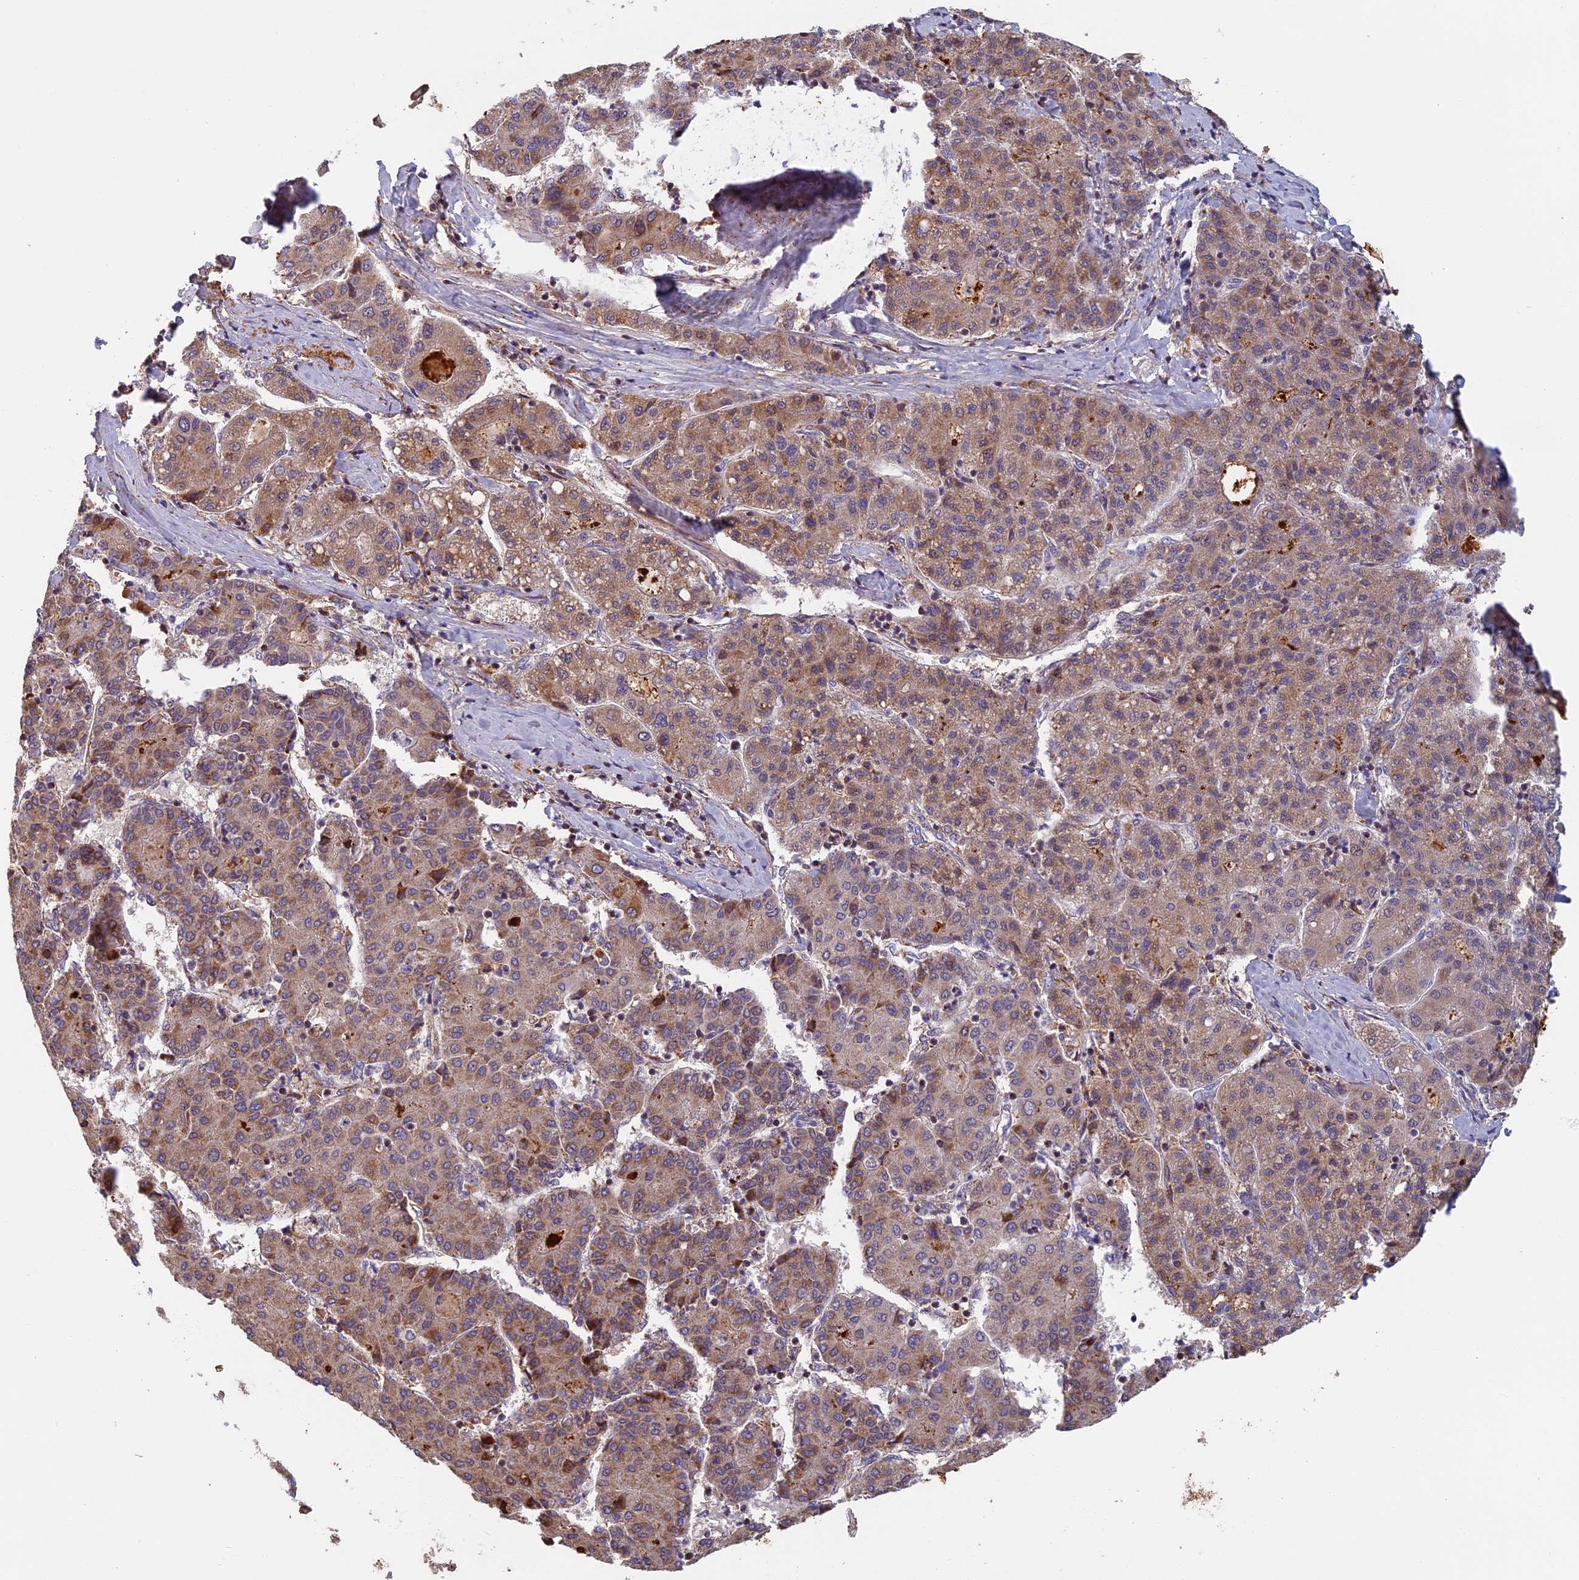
{"staining": {"intensity": "moderate", "quantity": "<25%", "location": "cytoplasmic/membranous"}, "tissue": "liver cancer", "cell_type": "Tumor cells", "image_type": "cancer", "snomed": [{"axis": "morphology", "description": "Carcinoma, Hepatocellular, NOS"}, {"axis": "topography", "description": "Liver"}], "caption": "There is low levels of moderate cytoplasmic/membranous expression in tumor cells of liver cancer (hepatocellular carcinoma), as demonstrated by immunohistochemical staining (brown color).", "gene": "EDAR", "patient": {"sex": "male", "age": 65}}